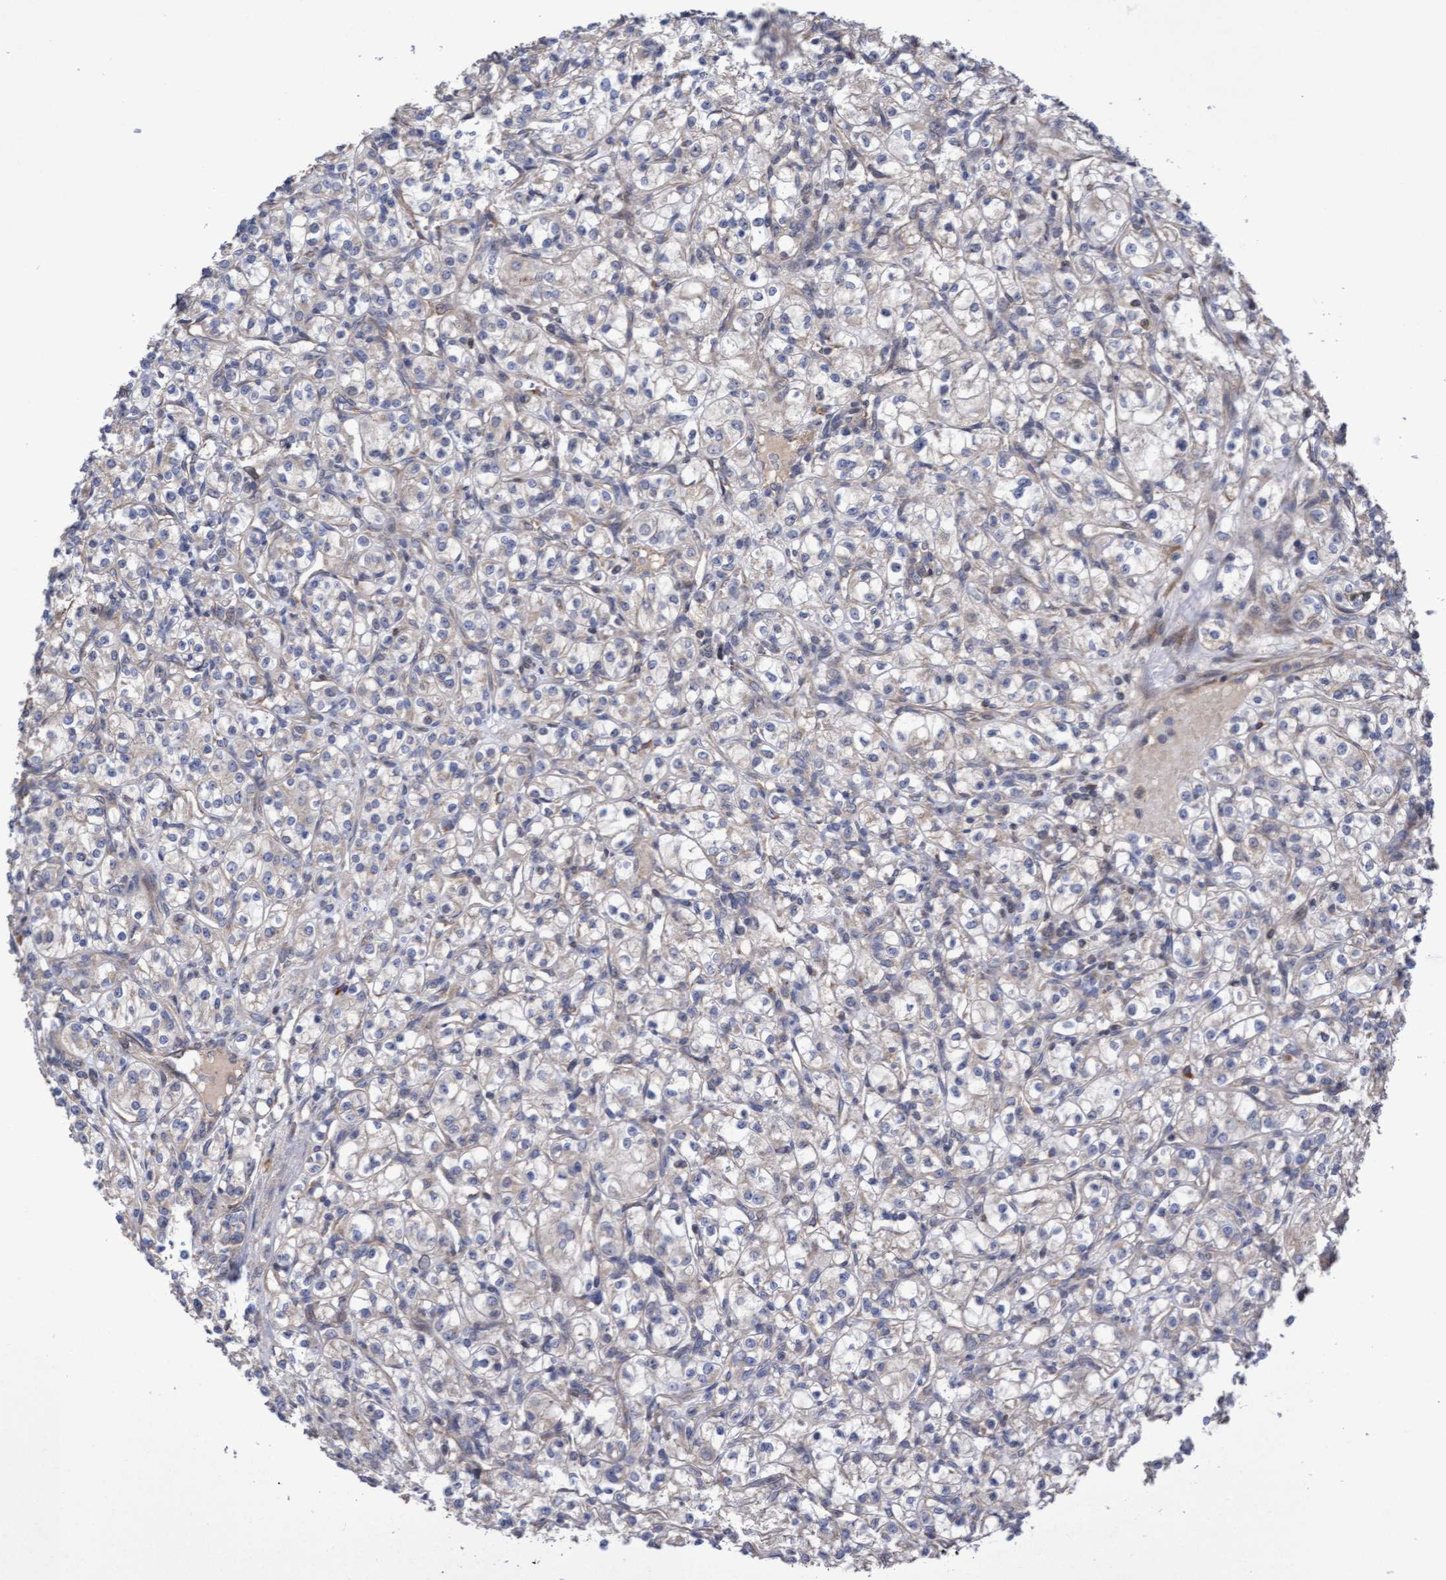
{"staining": {"intensity": "weak", "quantity": "<25%", "location": "cytoplasmic/membranous"}, "tissue": "renal cancer", "cell_type": "Tumor cells", "image_type": "cancer", "snomed": [{"axis": "morphology", "description": "Adenocarcinoma, NOS"}, {"axis": "topography", "description": "Kidney"}], "caption": "DAB (3,3'-diaminobenzidine) immunohistochemical staining of renal cancer (adenocarcinoma) reveals no significant positivity in tumor cells.", "gene": "ELP5", "patient": {"sex": "male", "age": 77}}